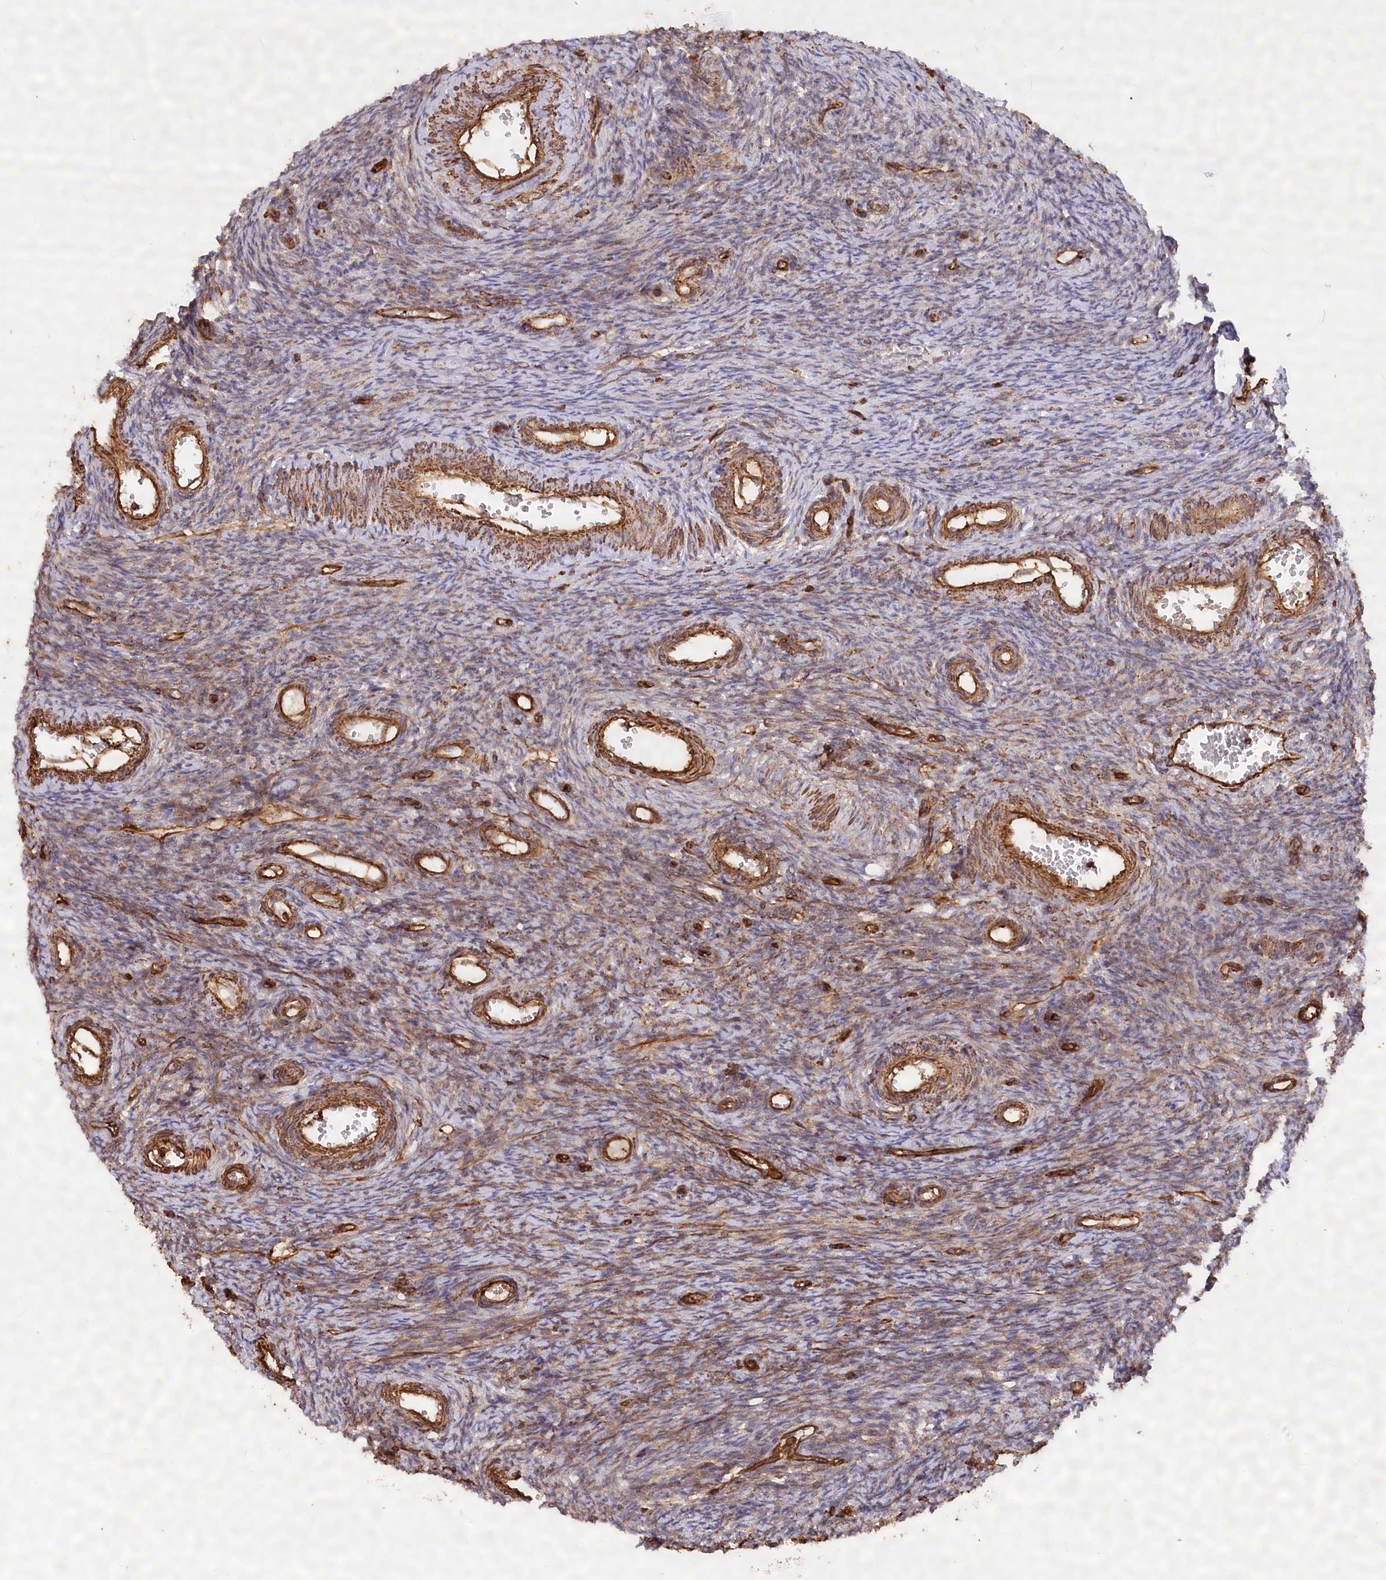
{"staining": {"intensity": "weak", "quantity": "<25%", "location": "cytoplasmic/membranous"}, "tissue": "ovary", "cell_type": "Ovarian stroma cells", "image_type": "normal", "snomed": [{"axis": "morphology", "description": "Normal tissue, NOS"}, {"axis": "topography", "description": "Ovary"}], "caption": "The image reveals no significant positivity in ovarian stroma cells of ovary. The staining is performed using DAB (3,3'-diaminobenzidine) brown chromogen with nuclei counter-stained in using hematoxylin.", "gene": "WDR36", "patient": {"sex": "female", "age": 39}}